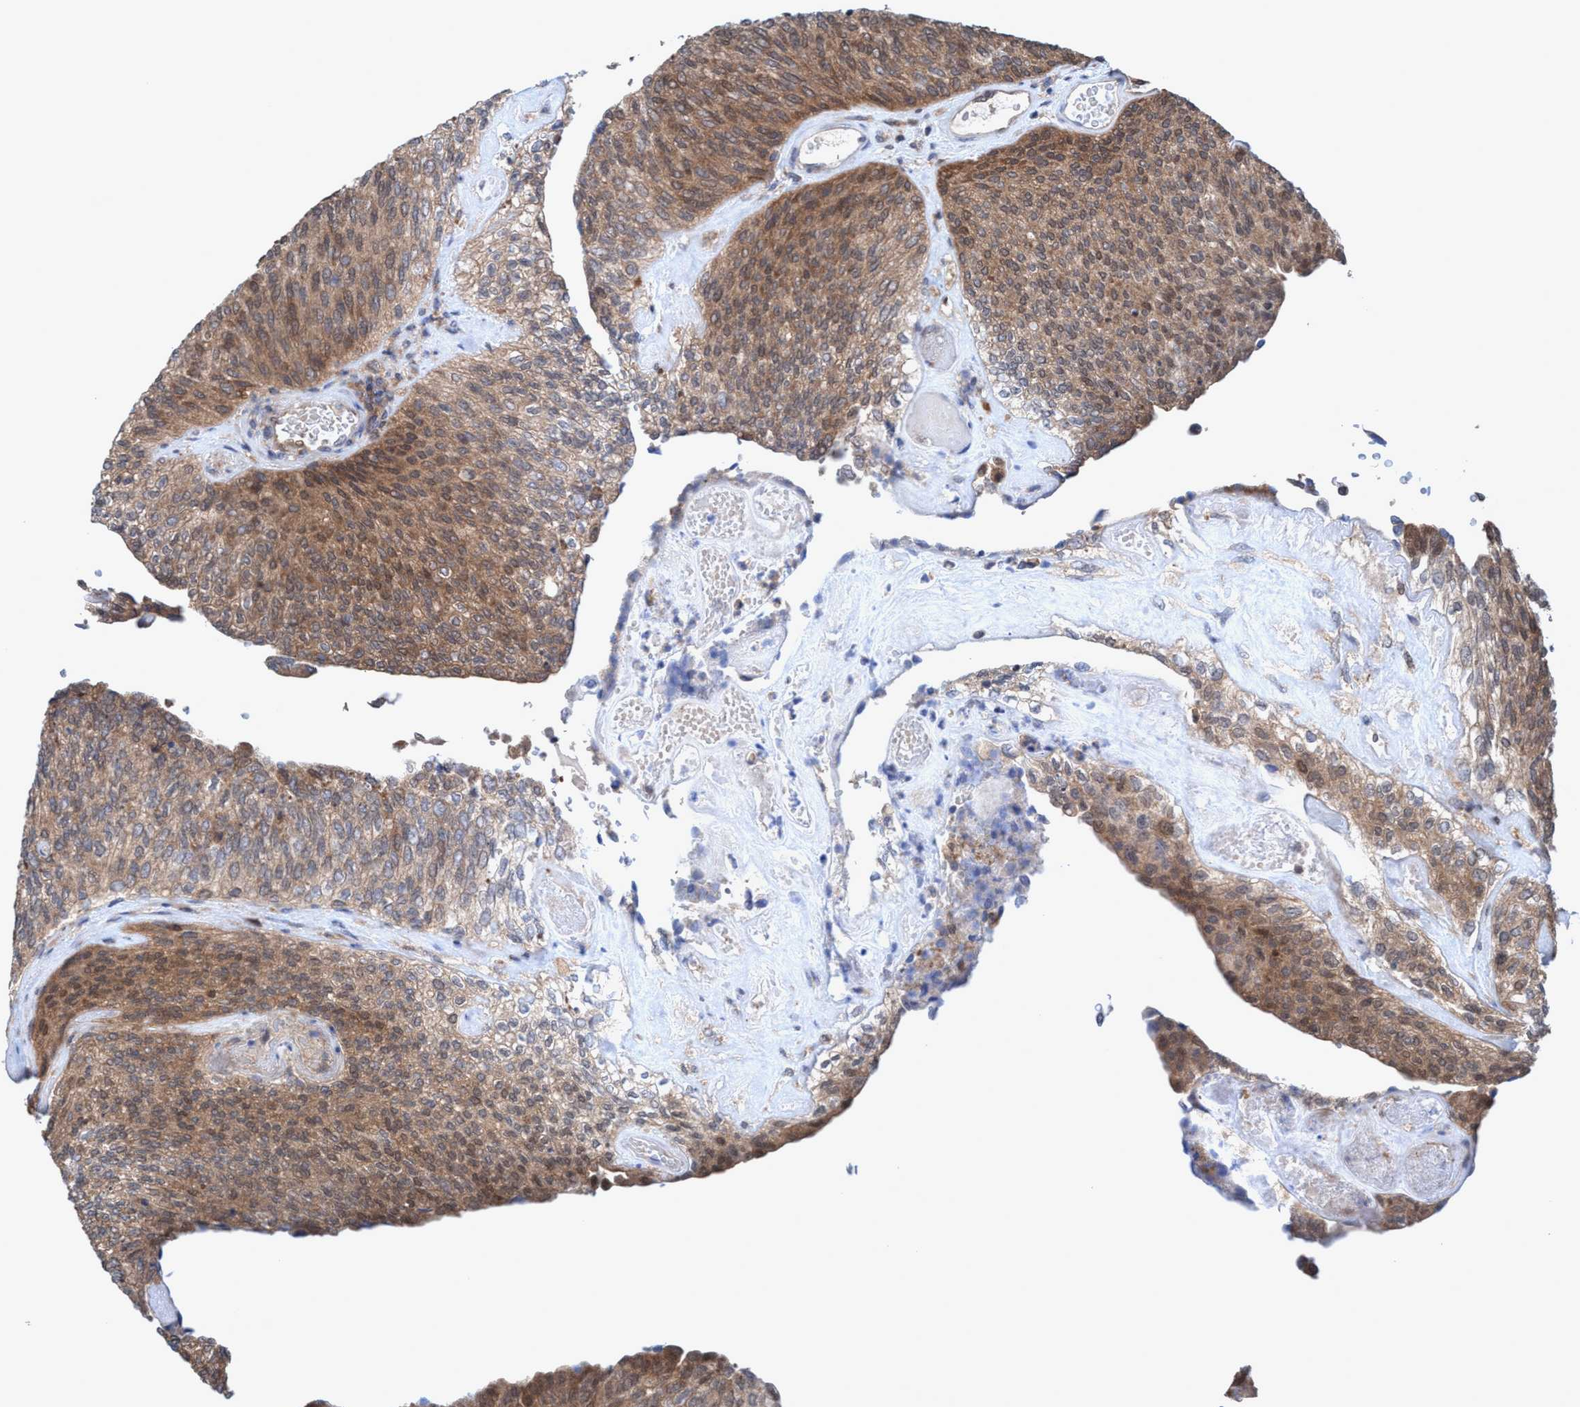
{"staining": {"intensity": "moderate", "quantity": ">75%", "location": "cytoplasmic/membranous"}, "tissue": "urothelial cancer", "cell_type": "Tumor cells", "image_type": "cancer", "snomed": [{"axis": "morphology", "description": "Urothelial carcinoma, Low grade"}, {"axis": "topography", "description": "Urinary bladder"}], "caption": "Tumor cells exhibit medium levels of moderate cytoplasmic/membranous positivity in approximately >75% of cells in urothelial carcinoma (low-grade).", "gene": "GLOD4", "patient": {"sex": "female", "age": 79}}